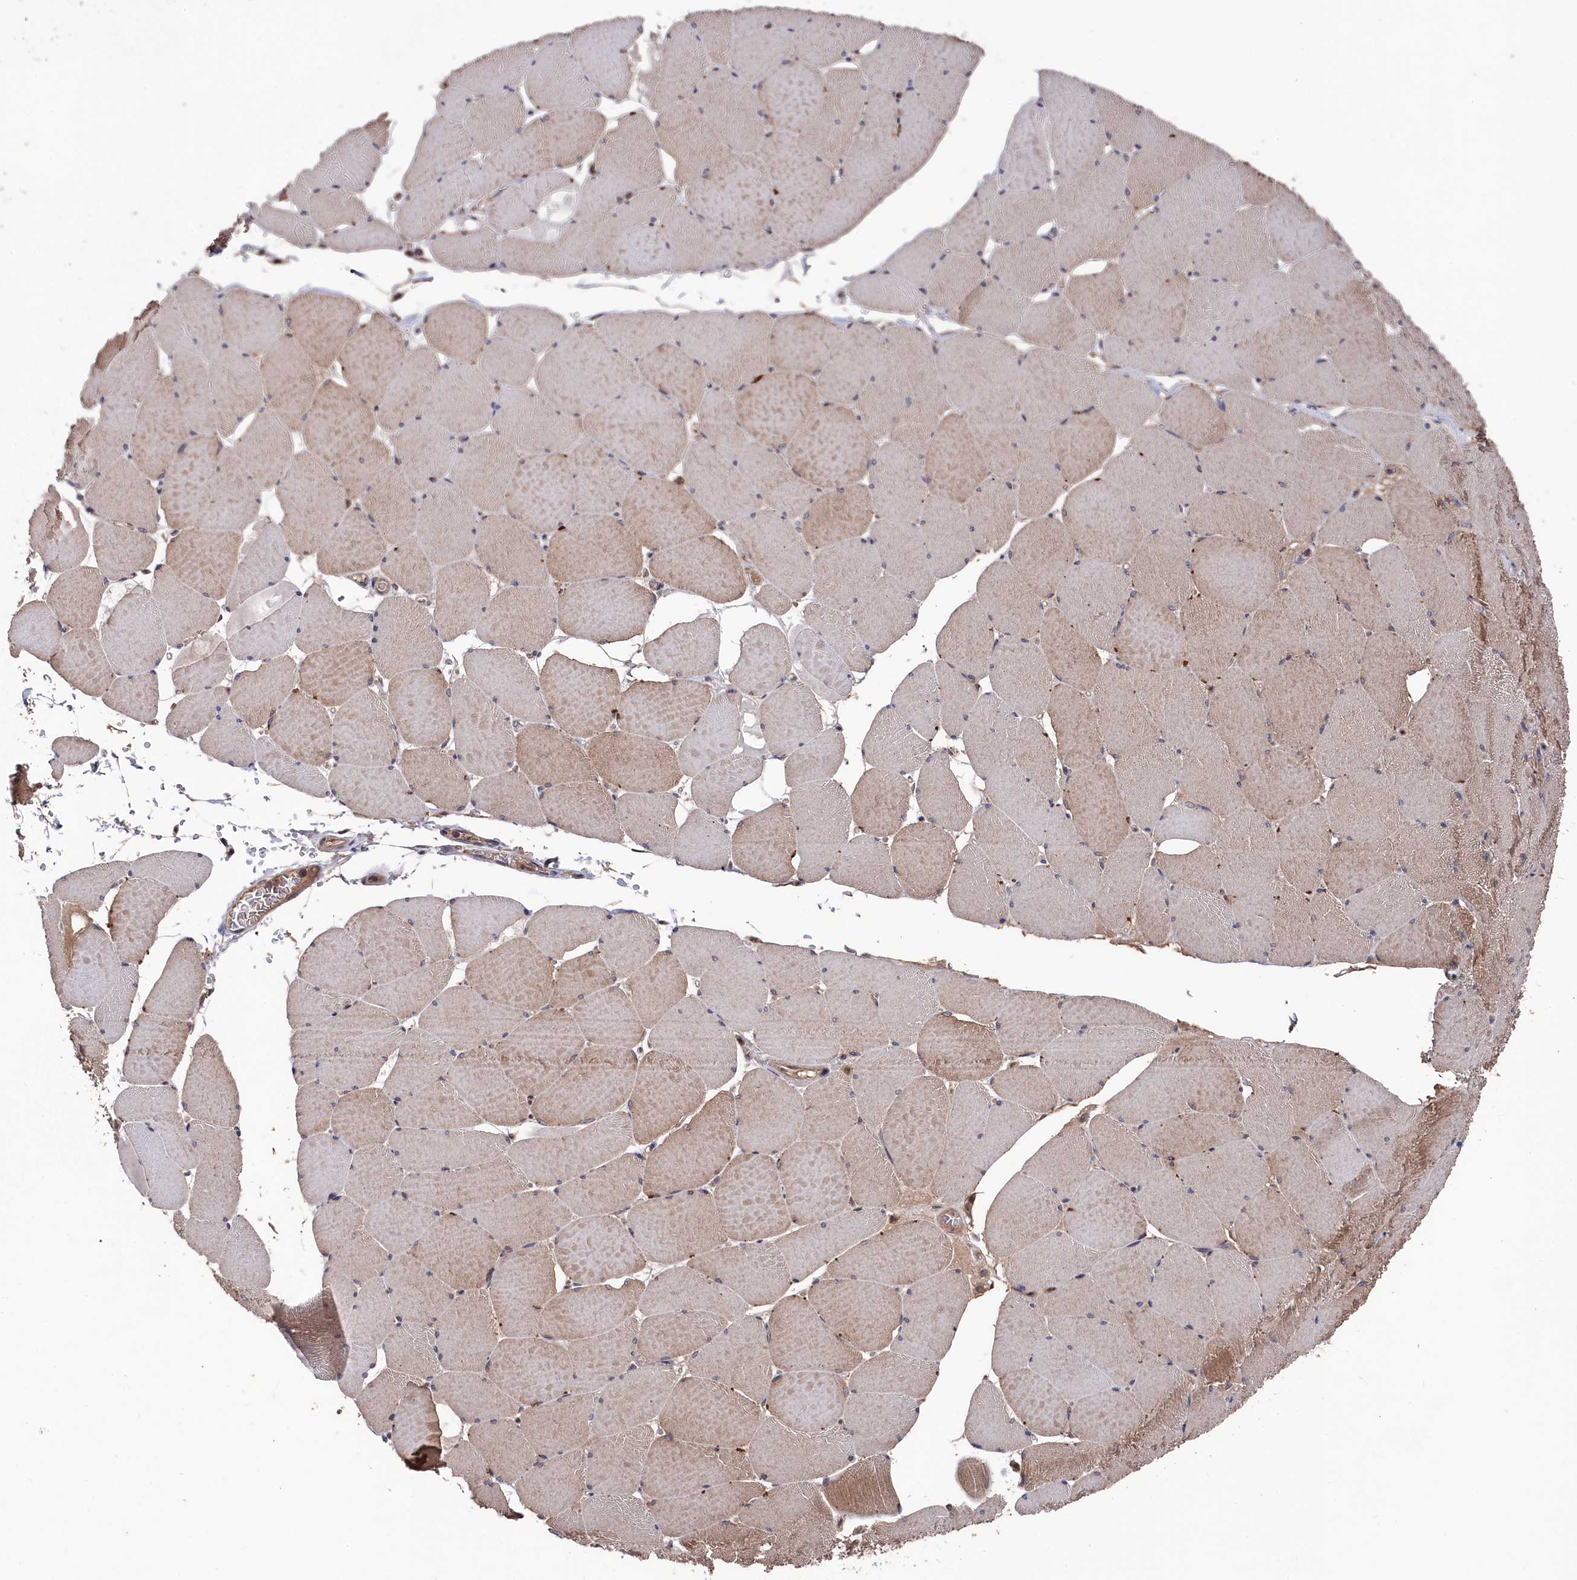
{"staining": {"intensity": "moderate", "quantity": "25%-75%", "location": "cytoplasmic/membranous,nuclear"}, "tissue": "skeletal muscle", "cell_type": "Myocytes", "image_type": "normal", "snomed": [{"axis": "morphology", "description": "Normal tissue, NOS"}, {"axis": "topography", "description": "Skeletal muscle"}, {"axis": "topography", "description": "Head-Neck"}], "caption": "This is a micrograph of immunohistochemistry (IHC) staining of benign skeletal muscle, which shows moderate positivity in the cytoplasmic/membranous,nuclear of myocytes.", "gene": "TMC5", "patient": {"sex": "male", "age": 66}}